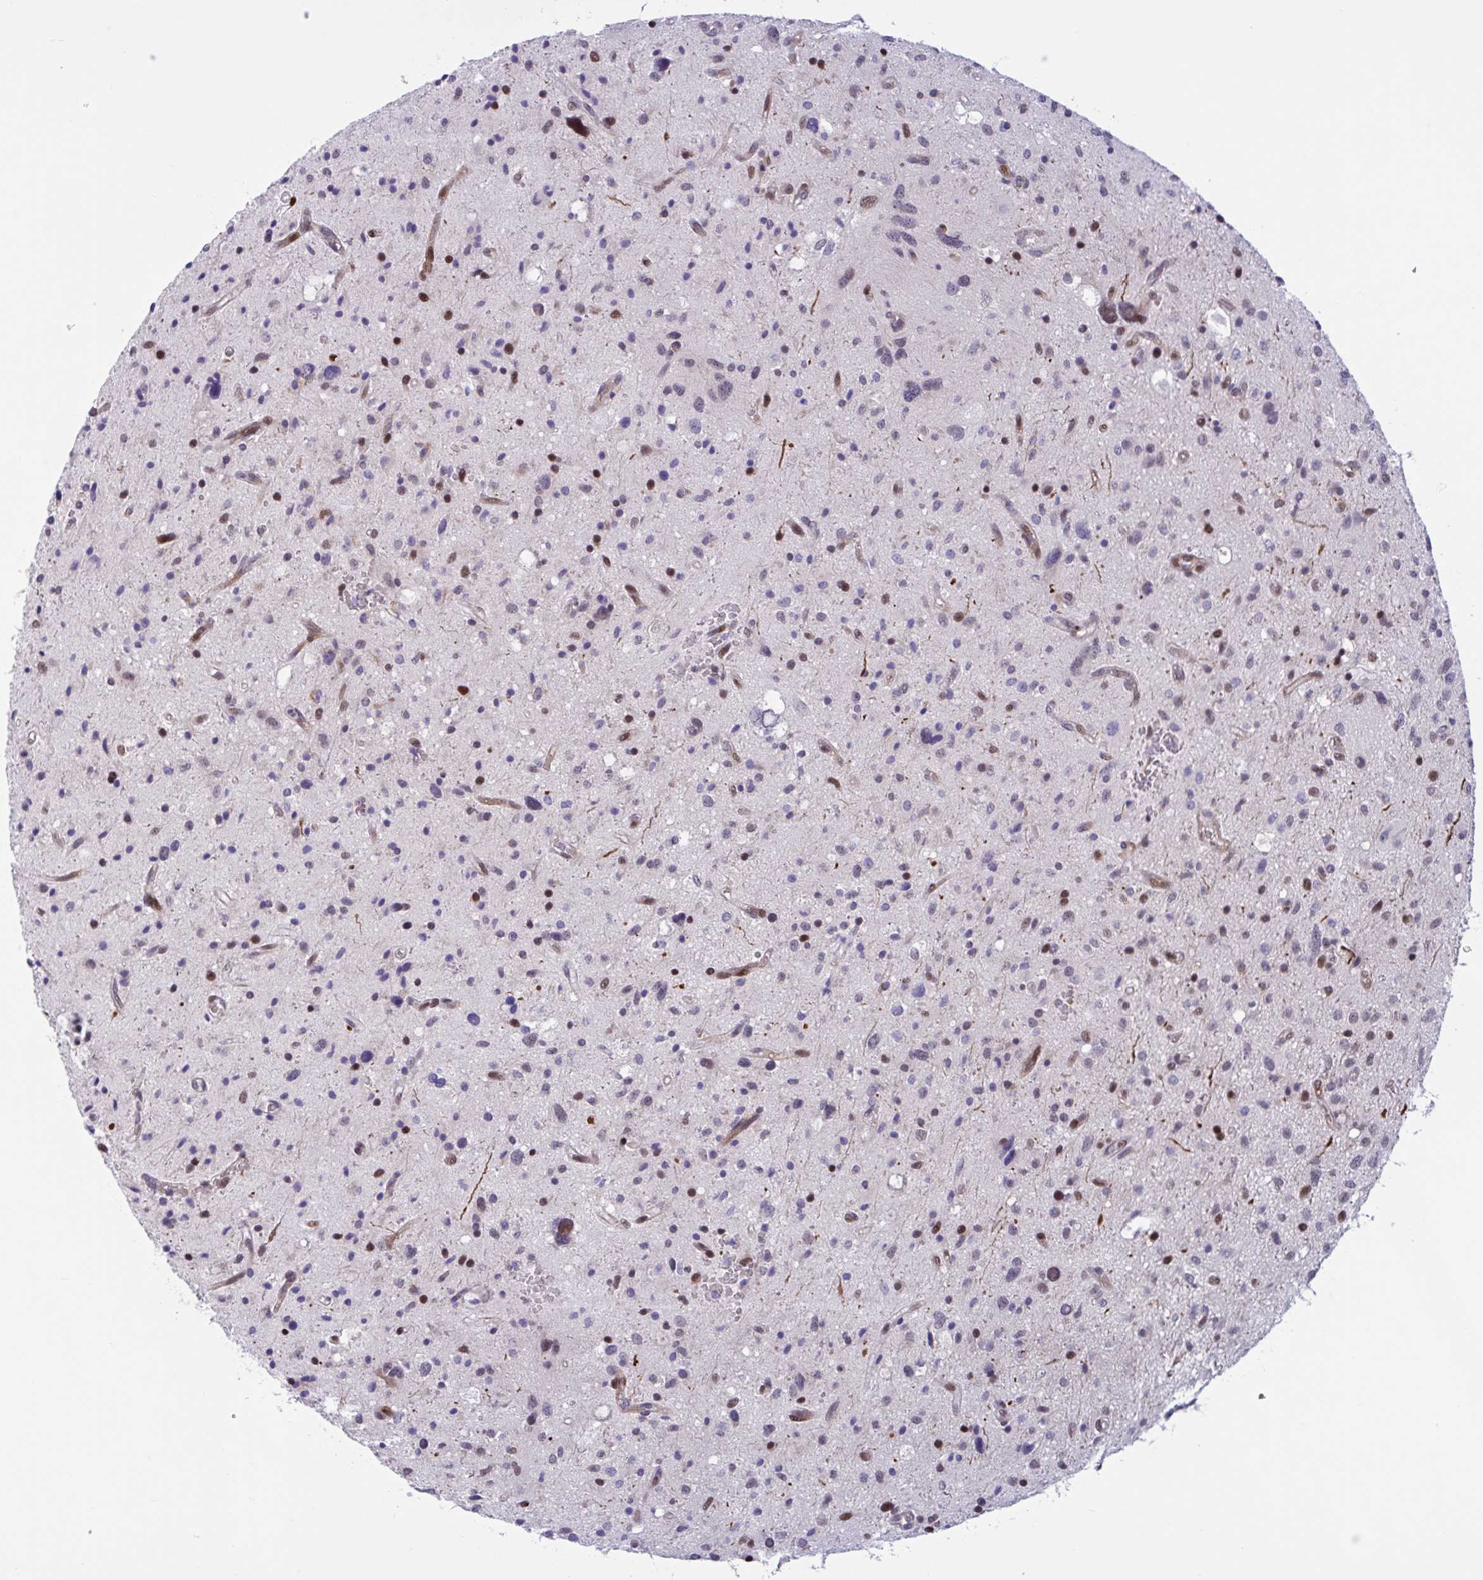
{"staining": {"intensity": "moderate", "quantity": "25%-75%", "location": "nuclear"}, "tissue": "glioma", "cell_type": "Tumor cells", "image_type": "cancer", "snomed": [{"axis": "morphology", "description": "Glioma, malignant, Low grade"}, {"axis": "topography", "description": "Brain"}], "caption": "A histopathology image of malignant low-grade glioma stained for a protein reveals moderate nuclear brown staining in tumor cells.", "gene": "RBL1", "patient": {"sex": "female", "age": 58}}